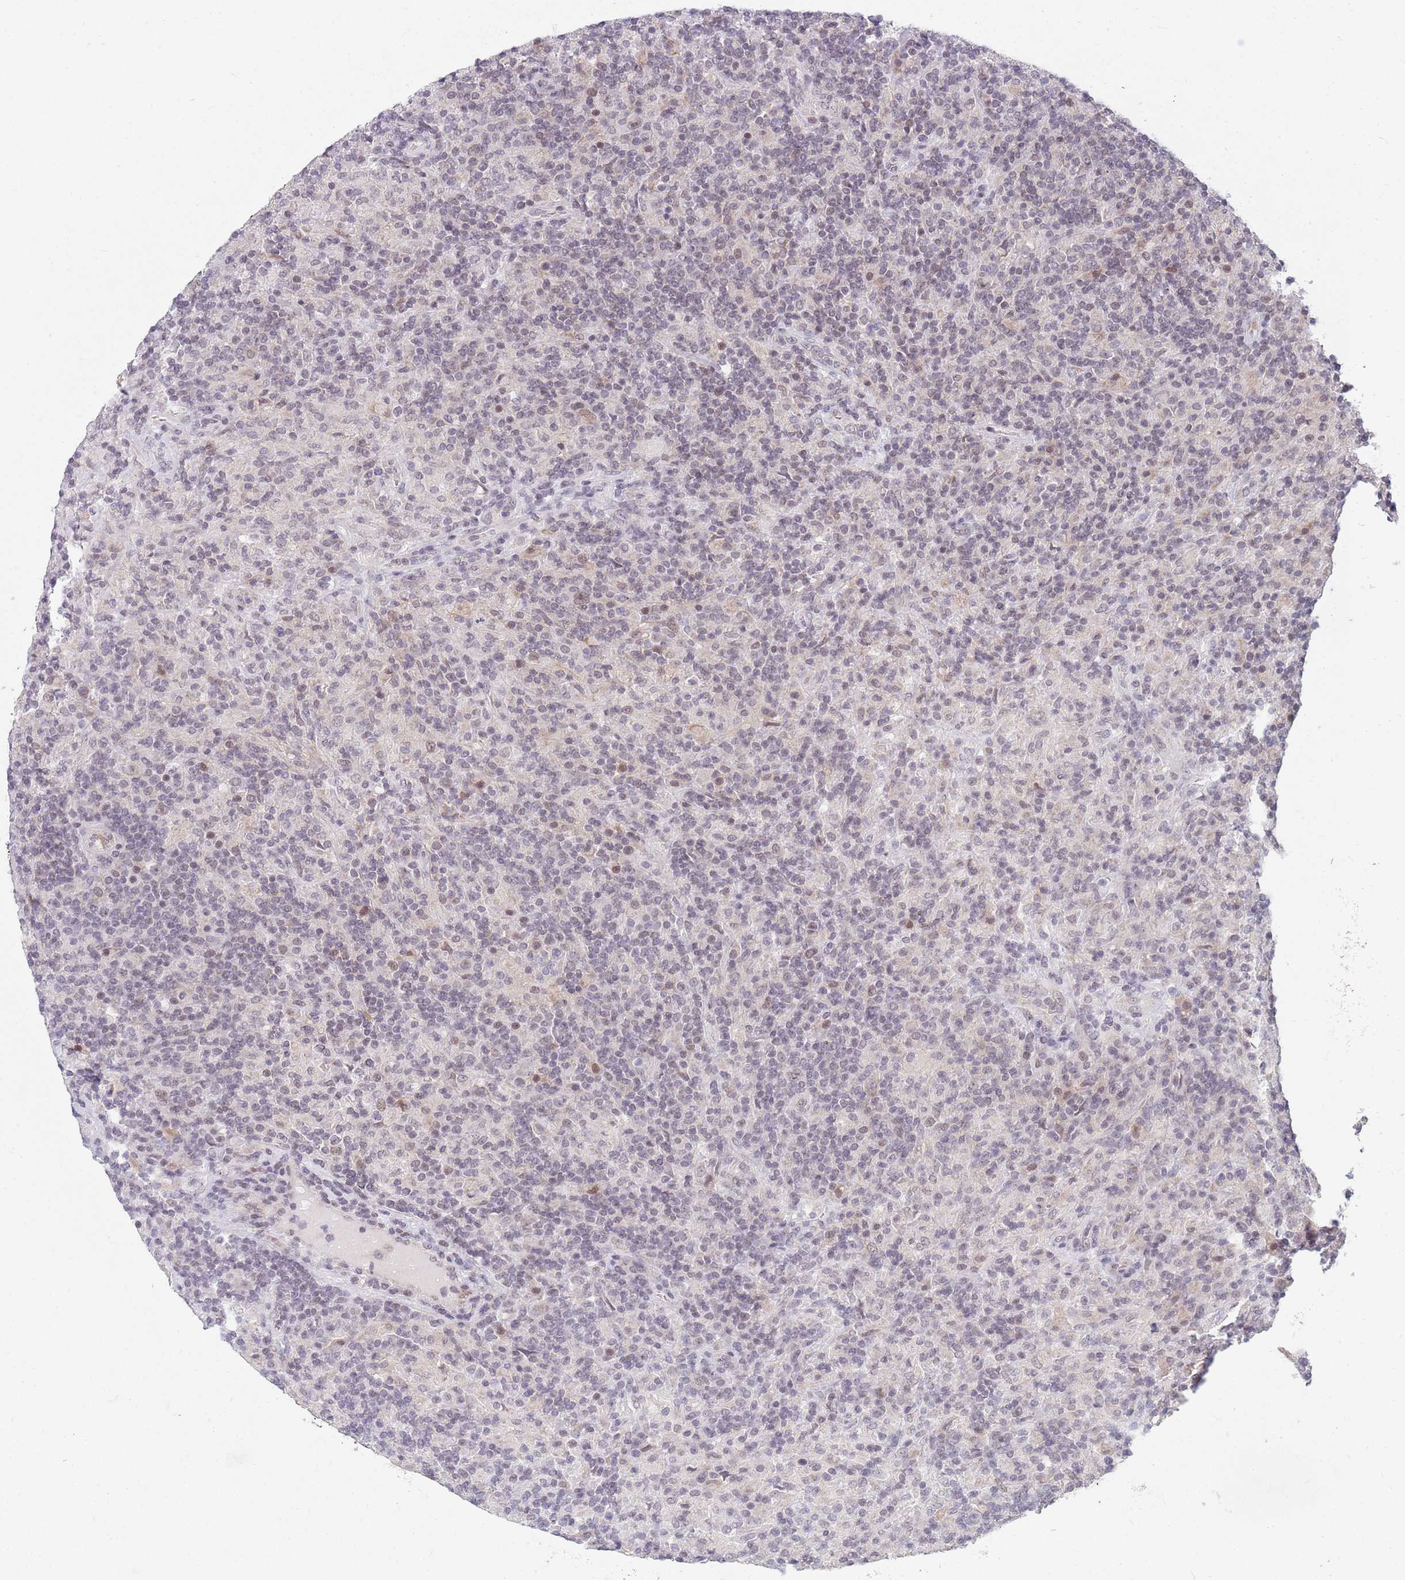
{"staining": {"intensity": "weak", "quantity": "<25%", "location": "nuclear"}, "tissue": "lymphoma", "cell_type": "Tumor cells", "image_type": "cancer", "snomed": [{"axis": "morphology", "description": "Hodgkin's disease, NOS"}, {"axis": "topography", "description": "Lymph node"}], "caption": "An IHC micrograph of Hodgkin's disease is shown. There is no staining in tumor cells of Hodgkin's disease.", "gene": "ZNF574", "patient": {"sex": "male", "age": 70}}